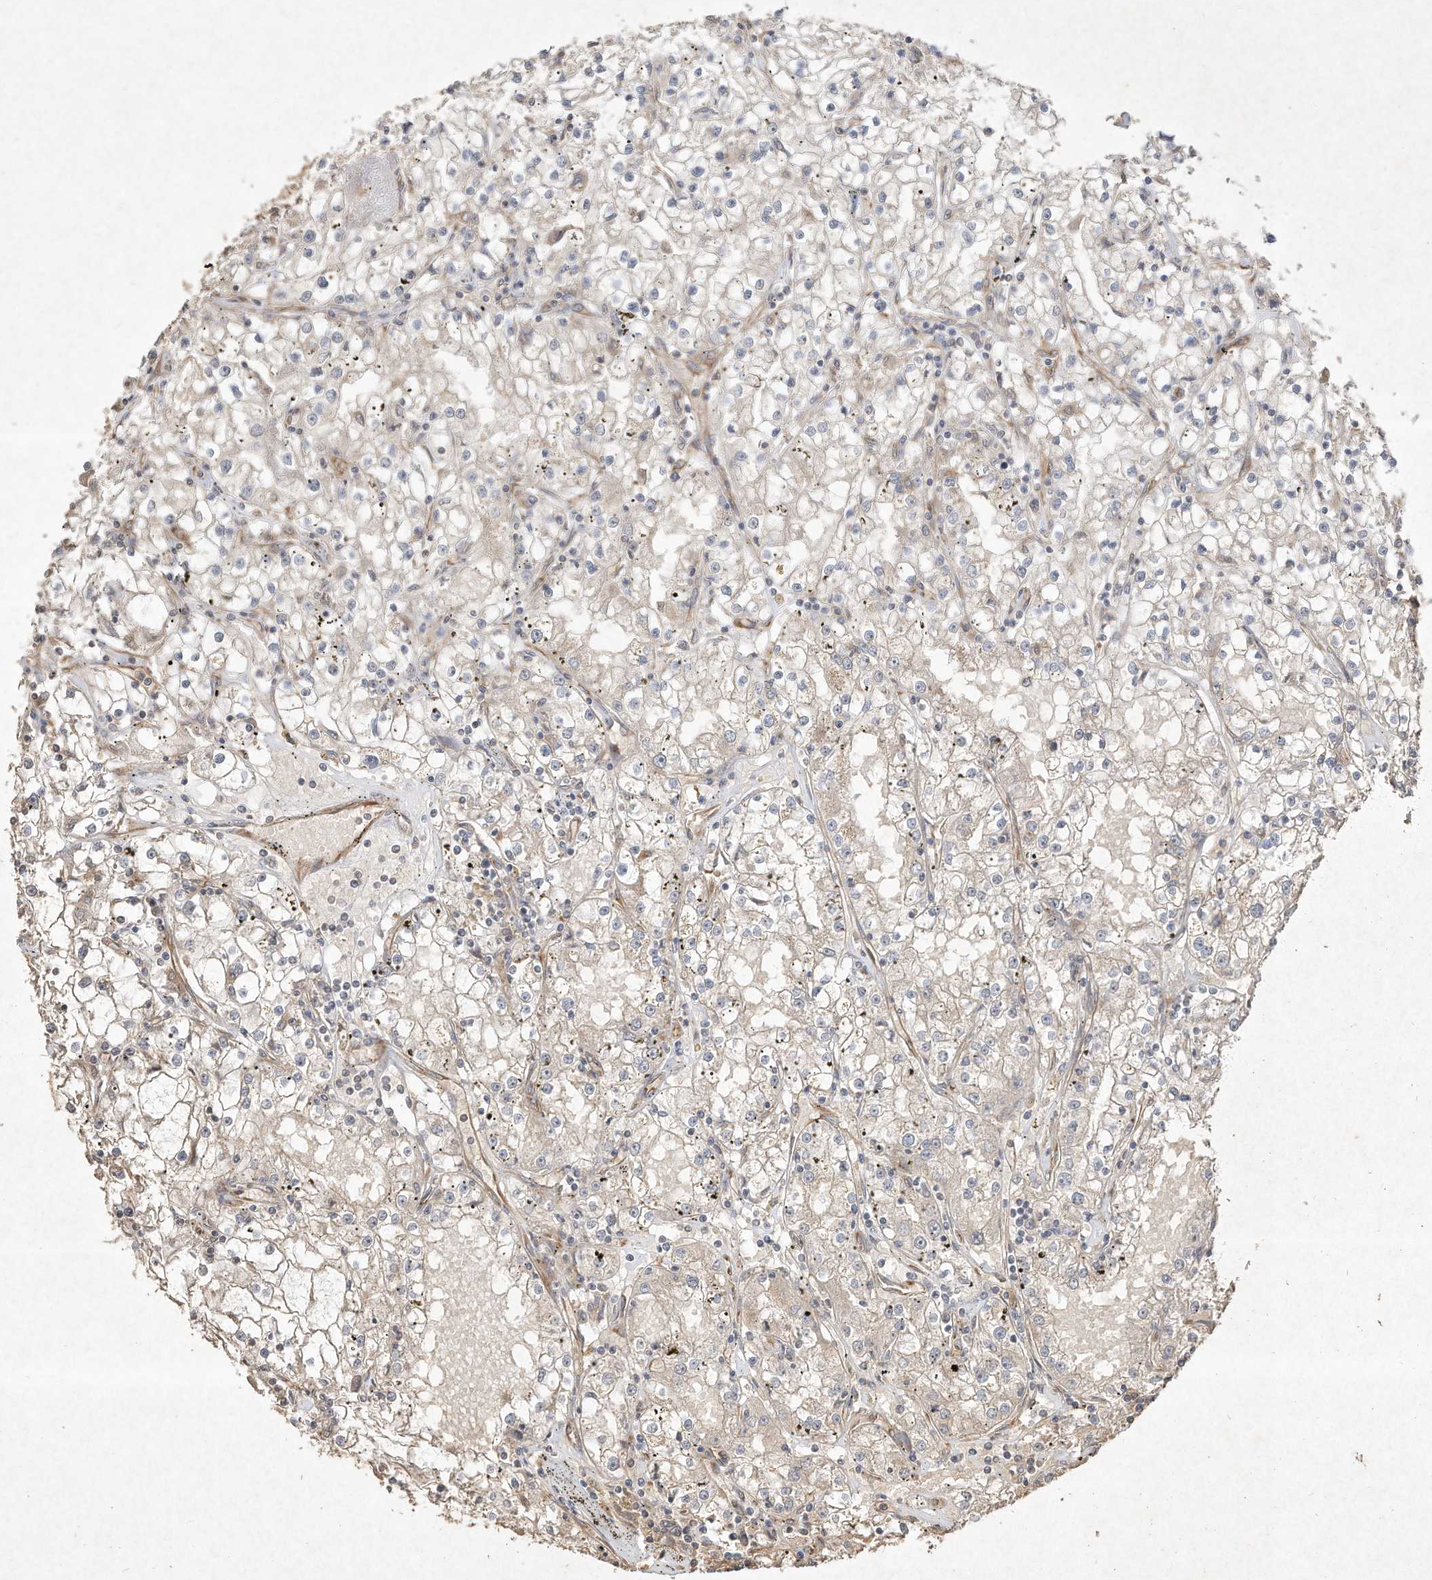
{"staining": {"intensity": "negative", "quantity": "none", "location": "none"}, "tissue": "renal cancer", "cell_type": "Tumor cells", "image_type": "cancer", "snomed": [{"axis": "morphology", "description": "Adenocarcinoma, NOS"}, {"axis": "topography", "description": "Kidney"}], "caption": "DAB (3,3'-diaminobenzidine) immunohistochemical staining of renal cancer displays no significant staining in tumor cells. Nuclei are stained in blue.", "gene": "DYNC1I2", "patient": {"sex": "male", "age": 56}}